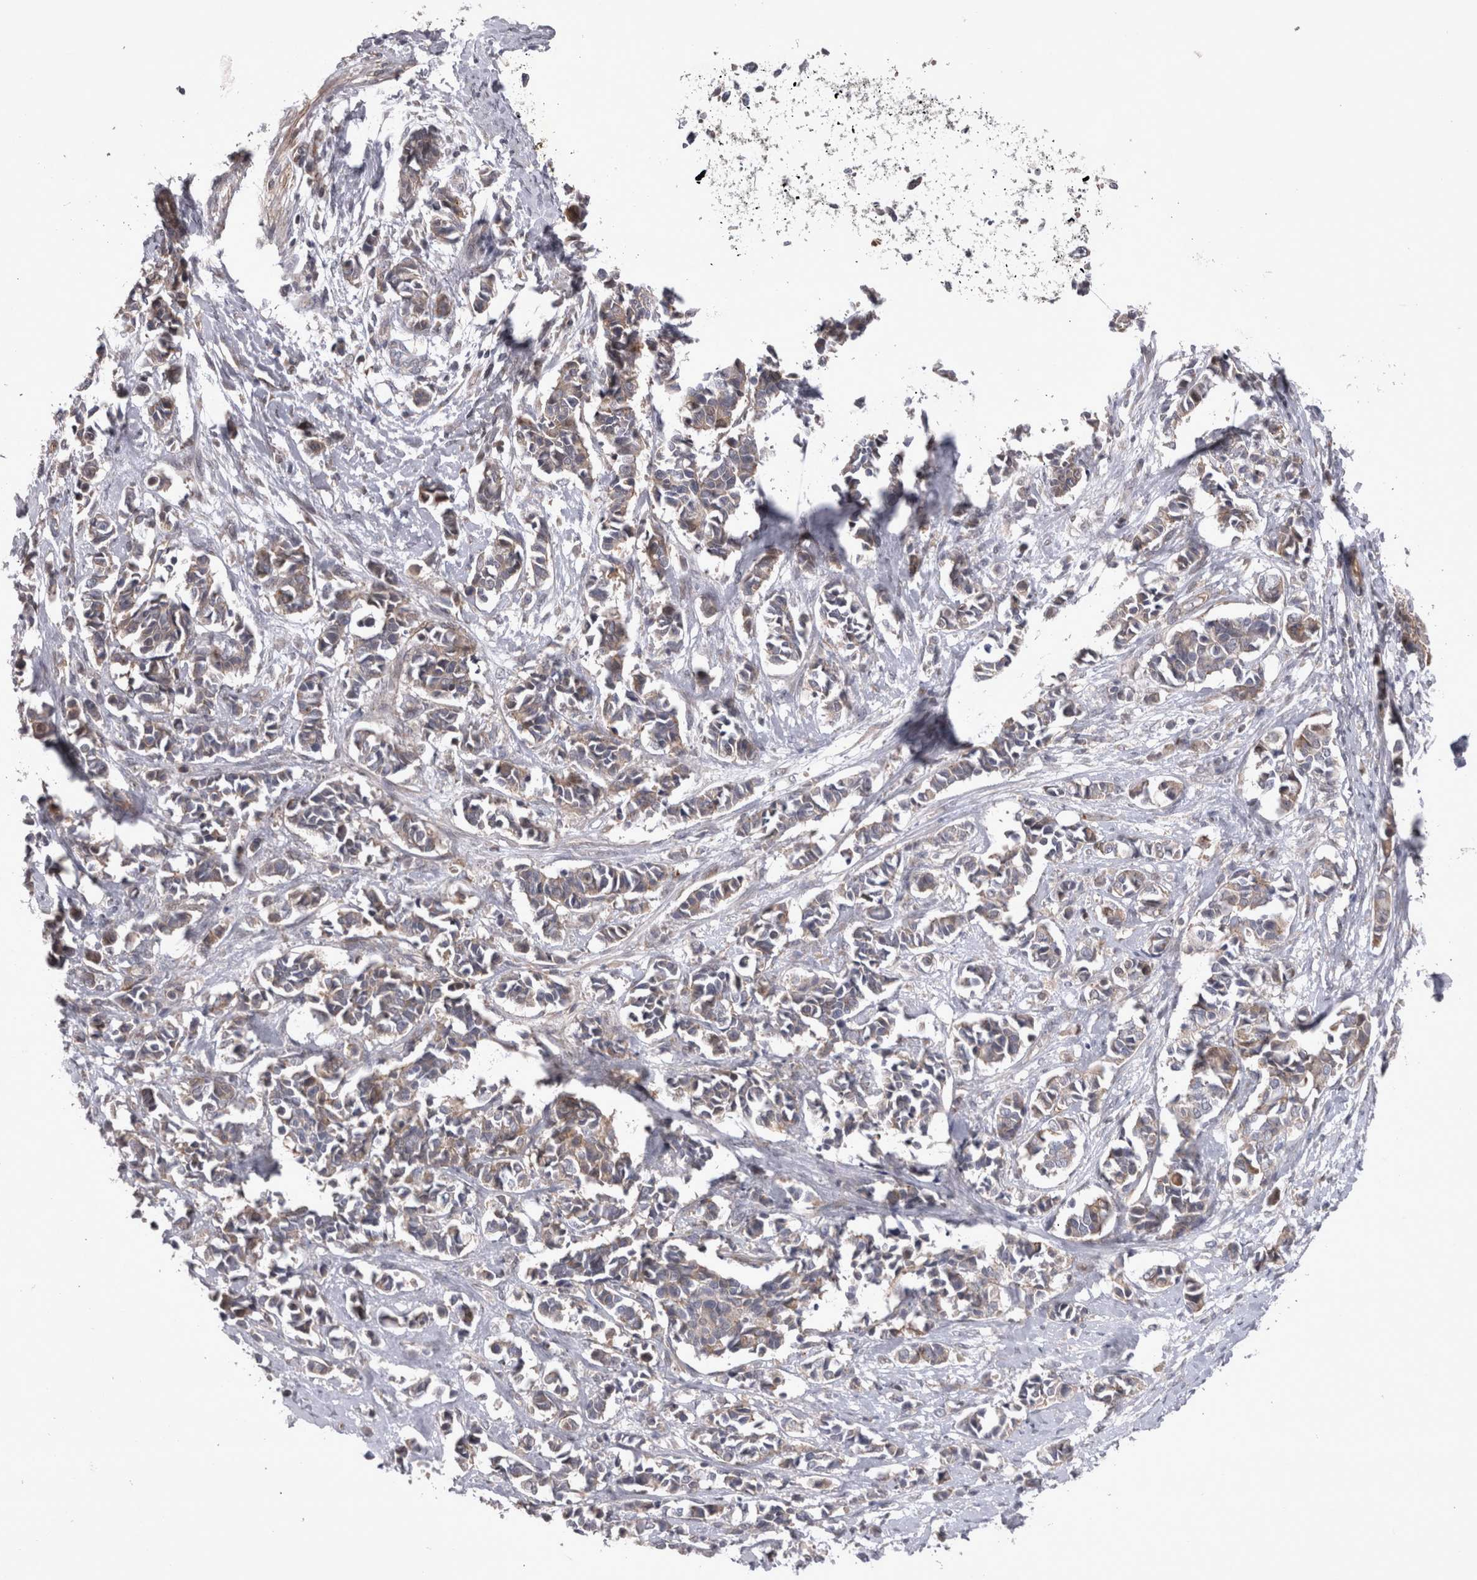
{"staining": {"intensity": "weak", "quantity": "25%-75%", "location": "cytoplasmic/membranous"}, "tissue": "cervical cancer", "cell_type": "Tumor cells", "image_type": "cancer", "snomed": [{"axis": "morphology", "description": "Normal tissue, NOS"}, {"axis": "morphology", "description": "Squamous cell carcinoma, NOS"}, {"axis": "topography", "description": "Cervix"}], "caption": "A low amount of weak cytoplasmic/membranous positivity is present in about 25%-75% of tumor cells in cervical squamous cell carcinoma tissue. (DAB (3,3'-diaminobenzidine) = brown stain, brightfield microscopy at high magnification).", "gene": "NENF", "patient": {"sex": "female", "age": 35}}